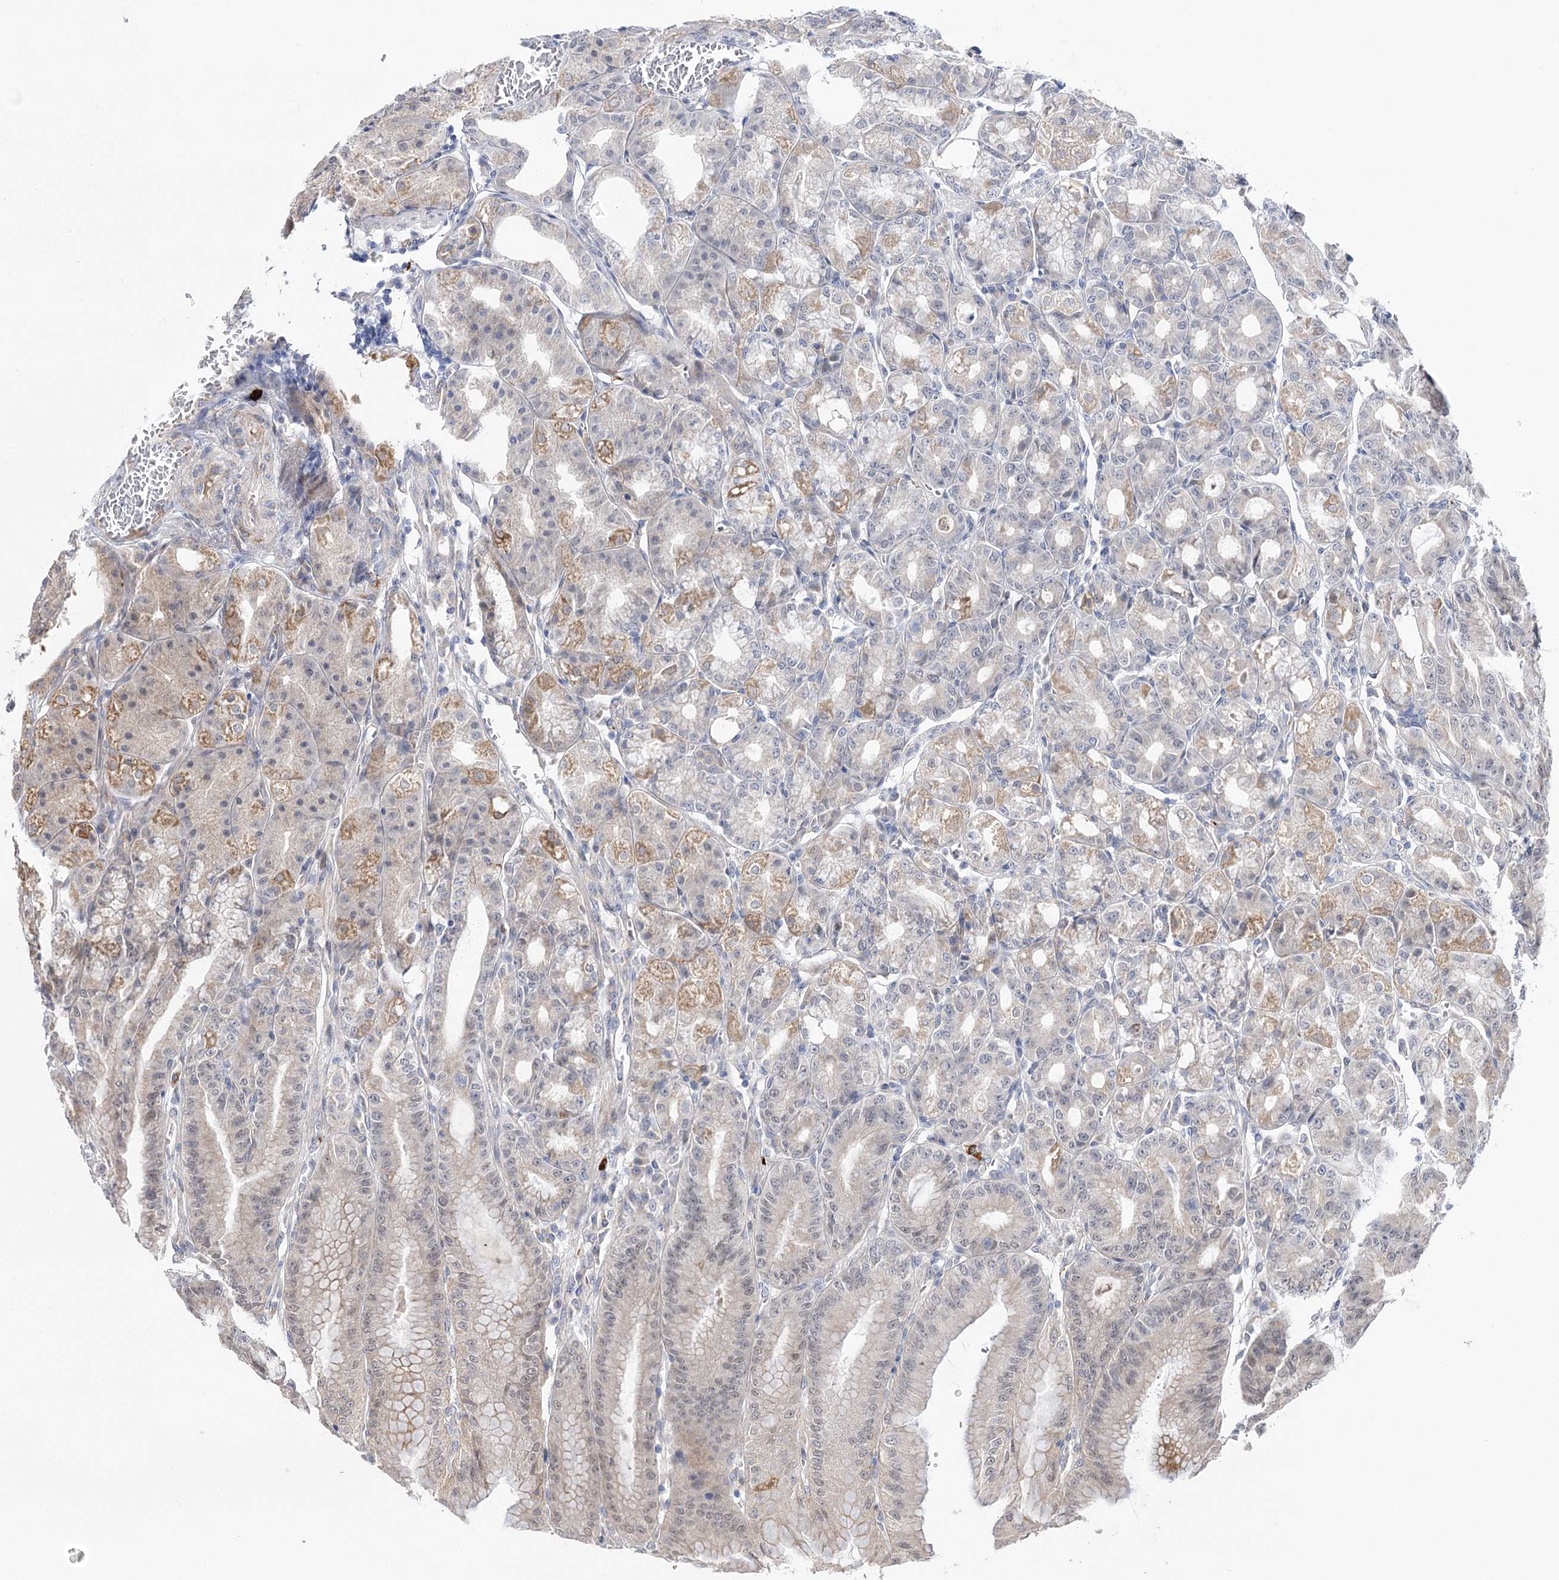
{"staining": {"intensity": "moderate", "quantity": "<25%", "location": "cytoplasmic/membranous"}, "tissue": "stomach", "cell_type": "Glandular cells", "image_type": "normal", "snomed": [{"axis": "morphology", "description": "Normal tissue, NOS"}, {"axis": "topography", "description": "Stomach, lower"}], "caption": "Immunohistochemistry (IHC) of unremarkable stomach demonstrates low levels of moderate cytoplasmic/membranous positivity in about <25% of glandular cells.", "gene": "ARHGAP32", "patient": {"sex": "male", "age": 71}}